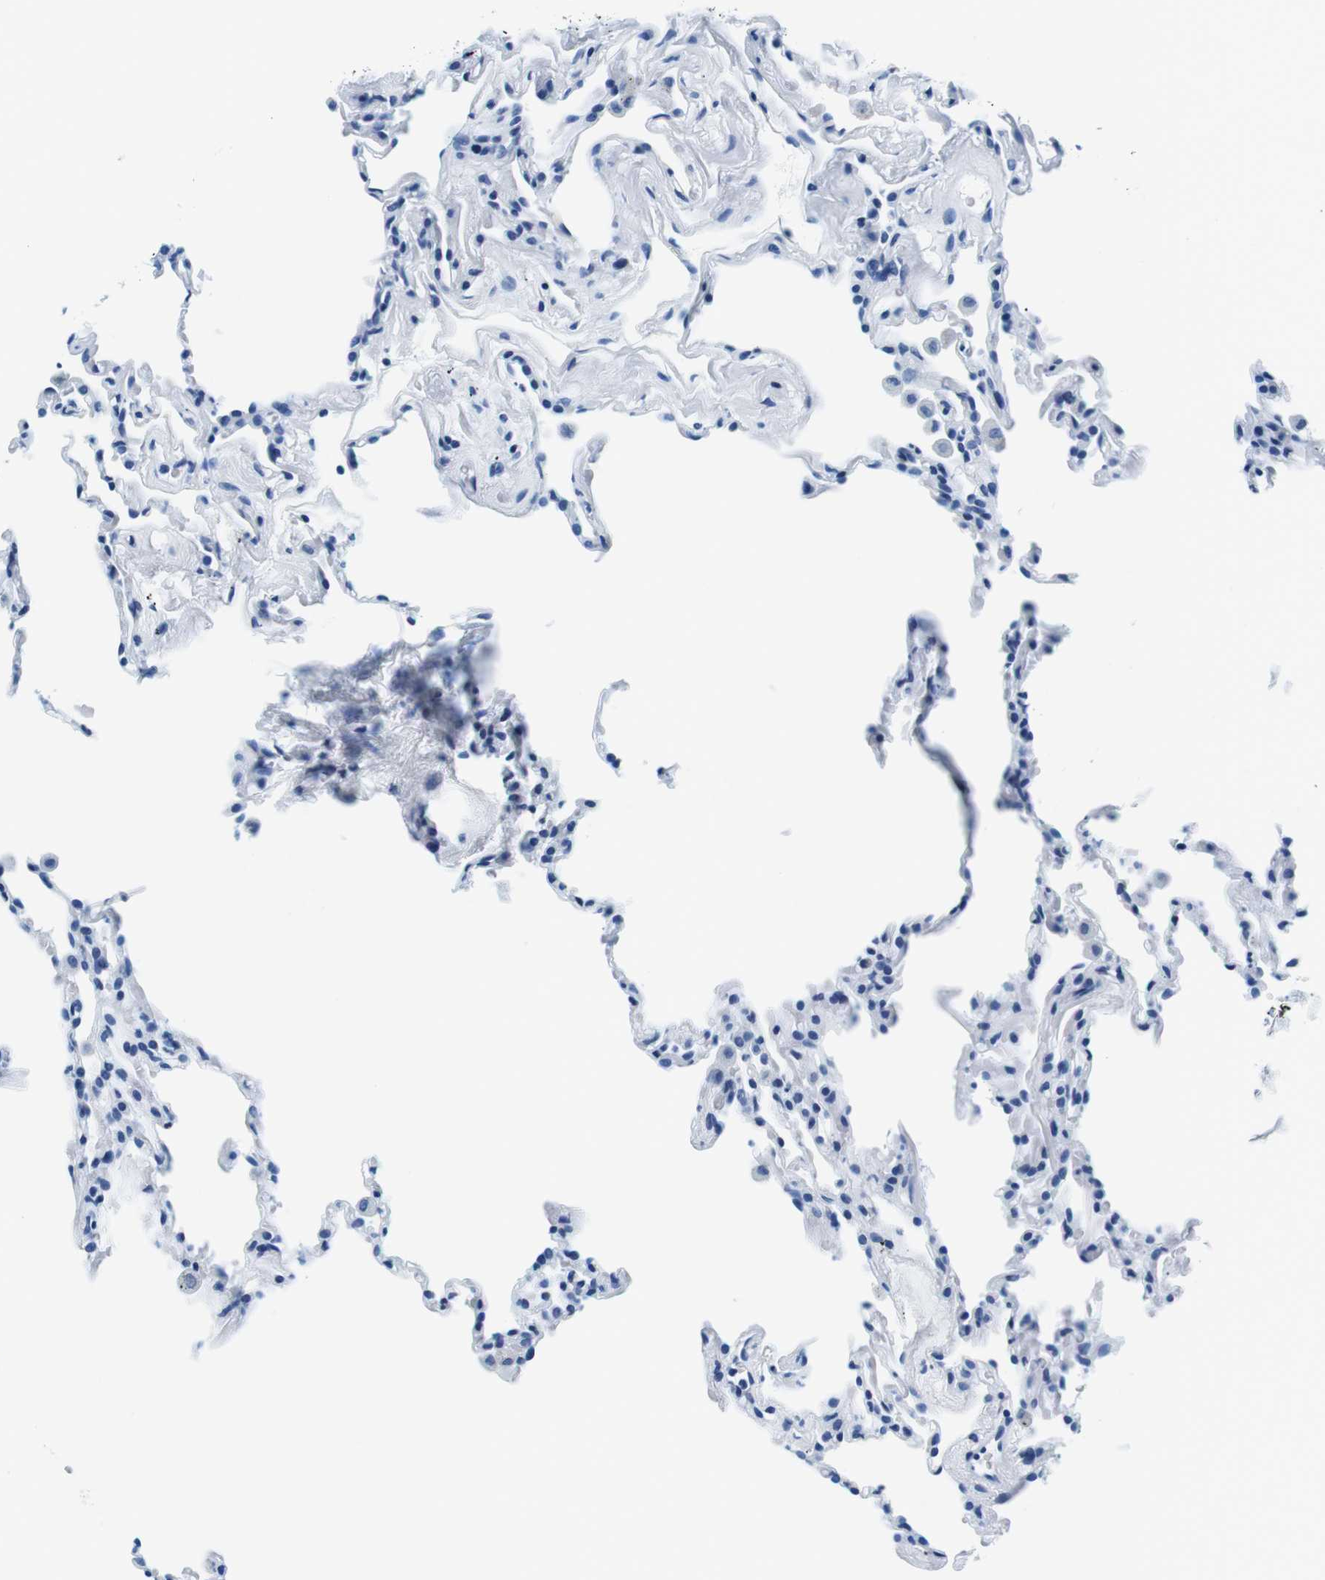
{"staining": {"intensity": "negative", "quantity": "none", "location": "none"}, "tissue": "lung", "cell_type": "Alveolar cells", "image_type": "normal", "snomed": [{"axis": "morphology", "description": "Normal tissue, NOS"}, {"axis": "morphology", "description": "Soft tissue tumor metastatic"}, {"axis": "topography", "description": "Lung"}], "caption": "A high-resolution image shows immunohistochemistry (IHC) staining of normal lung, which exhibits no significant positivity in alveolar cells.", "gene": "ELANE", "patient": {"sex": "male", "age": 59}}